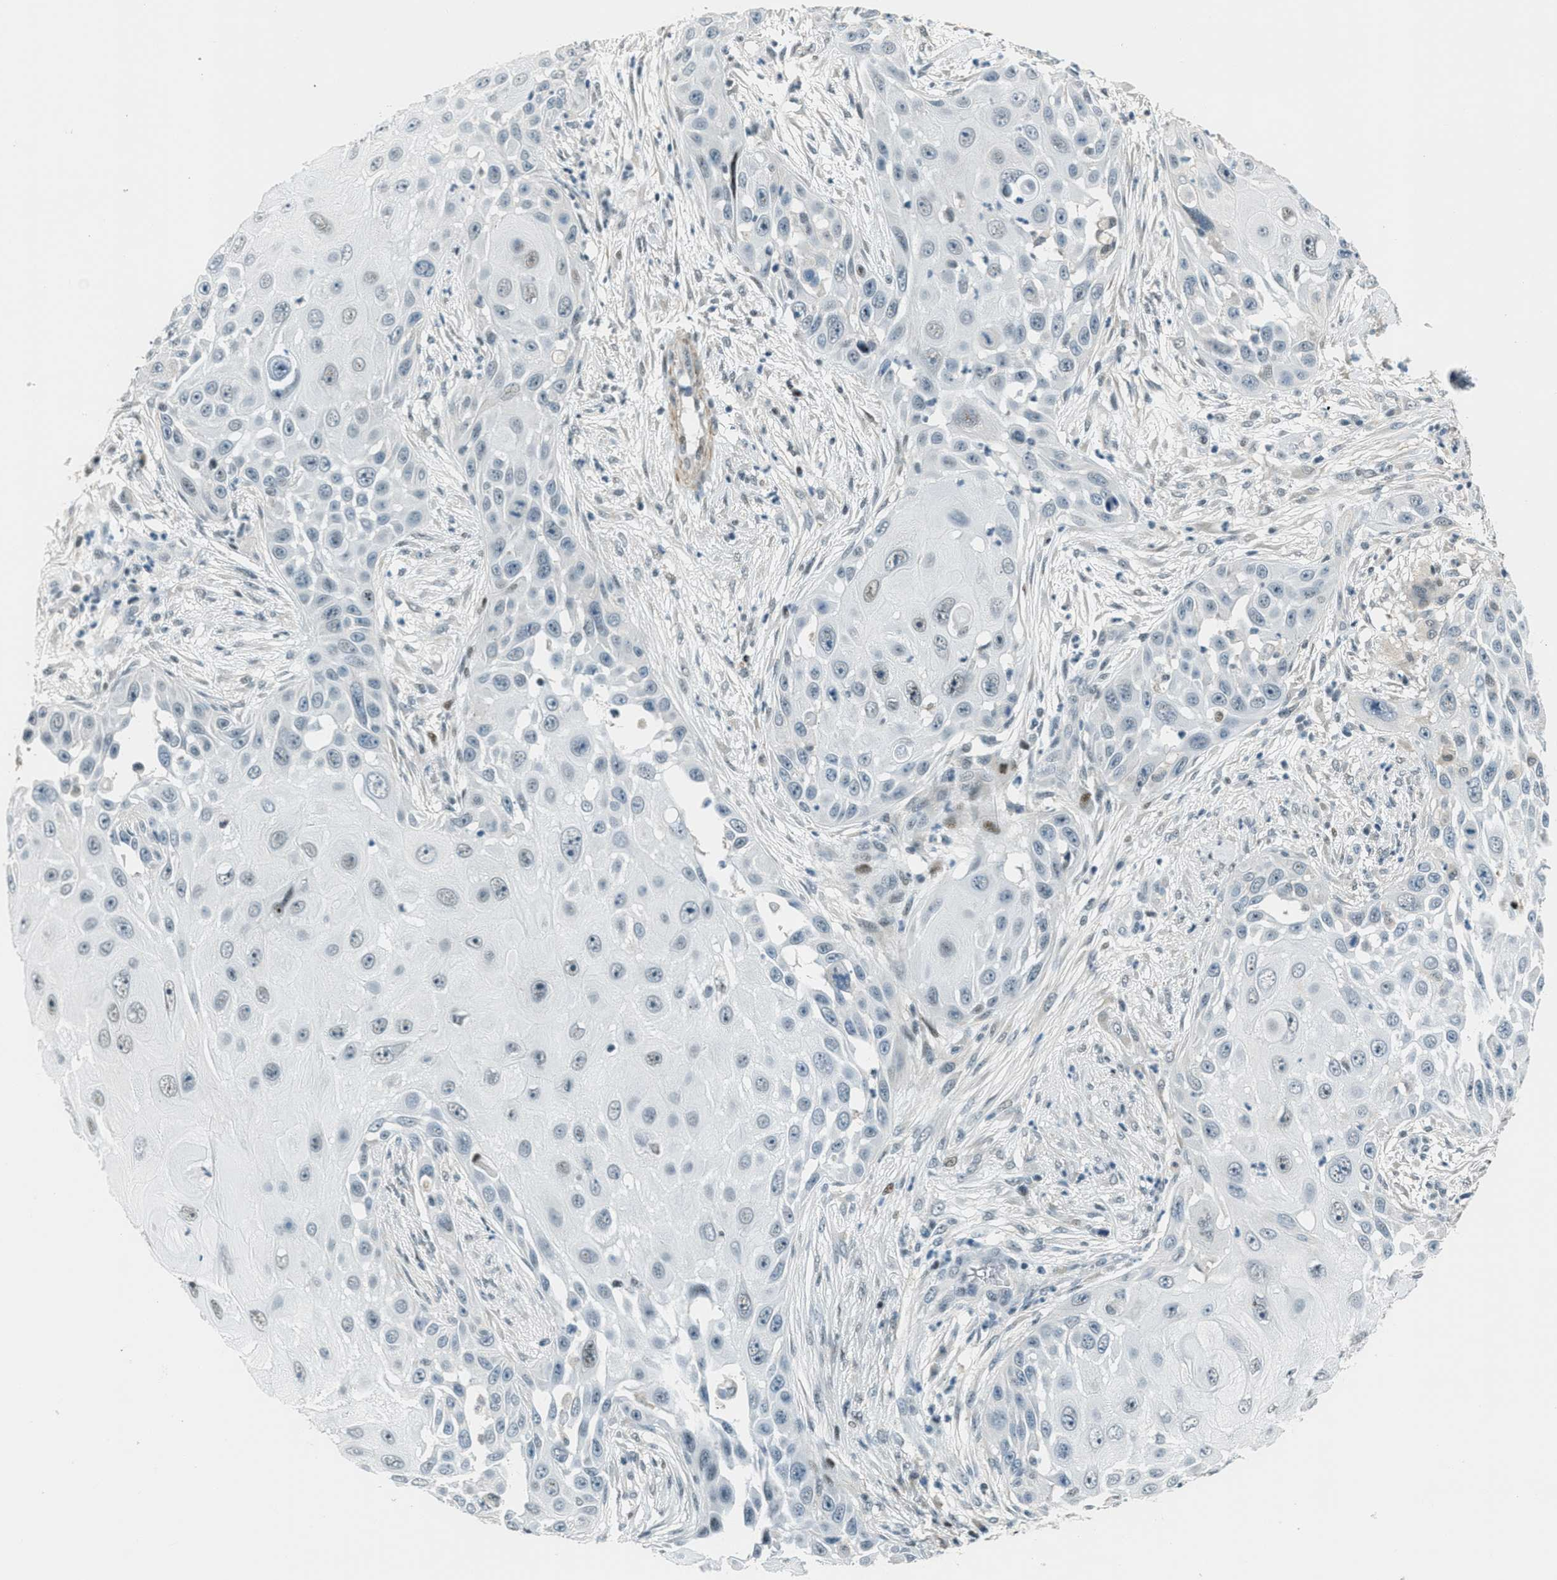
{"staining": {"intensity": "negative", "quantity": "none", "location": "none"}, "tissue": "skin cancer", "cell_type": "Tumor cells", "image_type": "cancer", "snomed": [{"axis": "morphology", "description": "Squamous cell carcinoma, NOS"}, {"axis": "topography", "description": "Skin"}], "caption": "Immunohistochemistry (IHC) of human skin cancer (squamous cell carcinoma) exhibits no positivity in tumor cells. (DAB (3,3'-diaminobenzidine) immunohistochemistry, high magnification).", "gene": "ZDHHC23", "patient": {"sex": "female", "age": 44}}